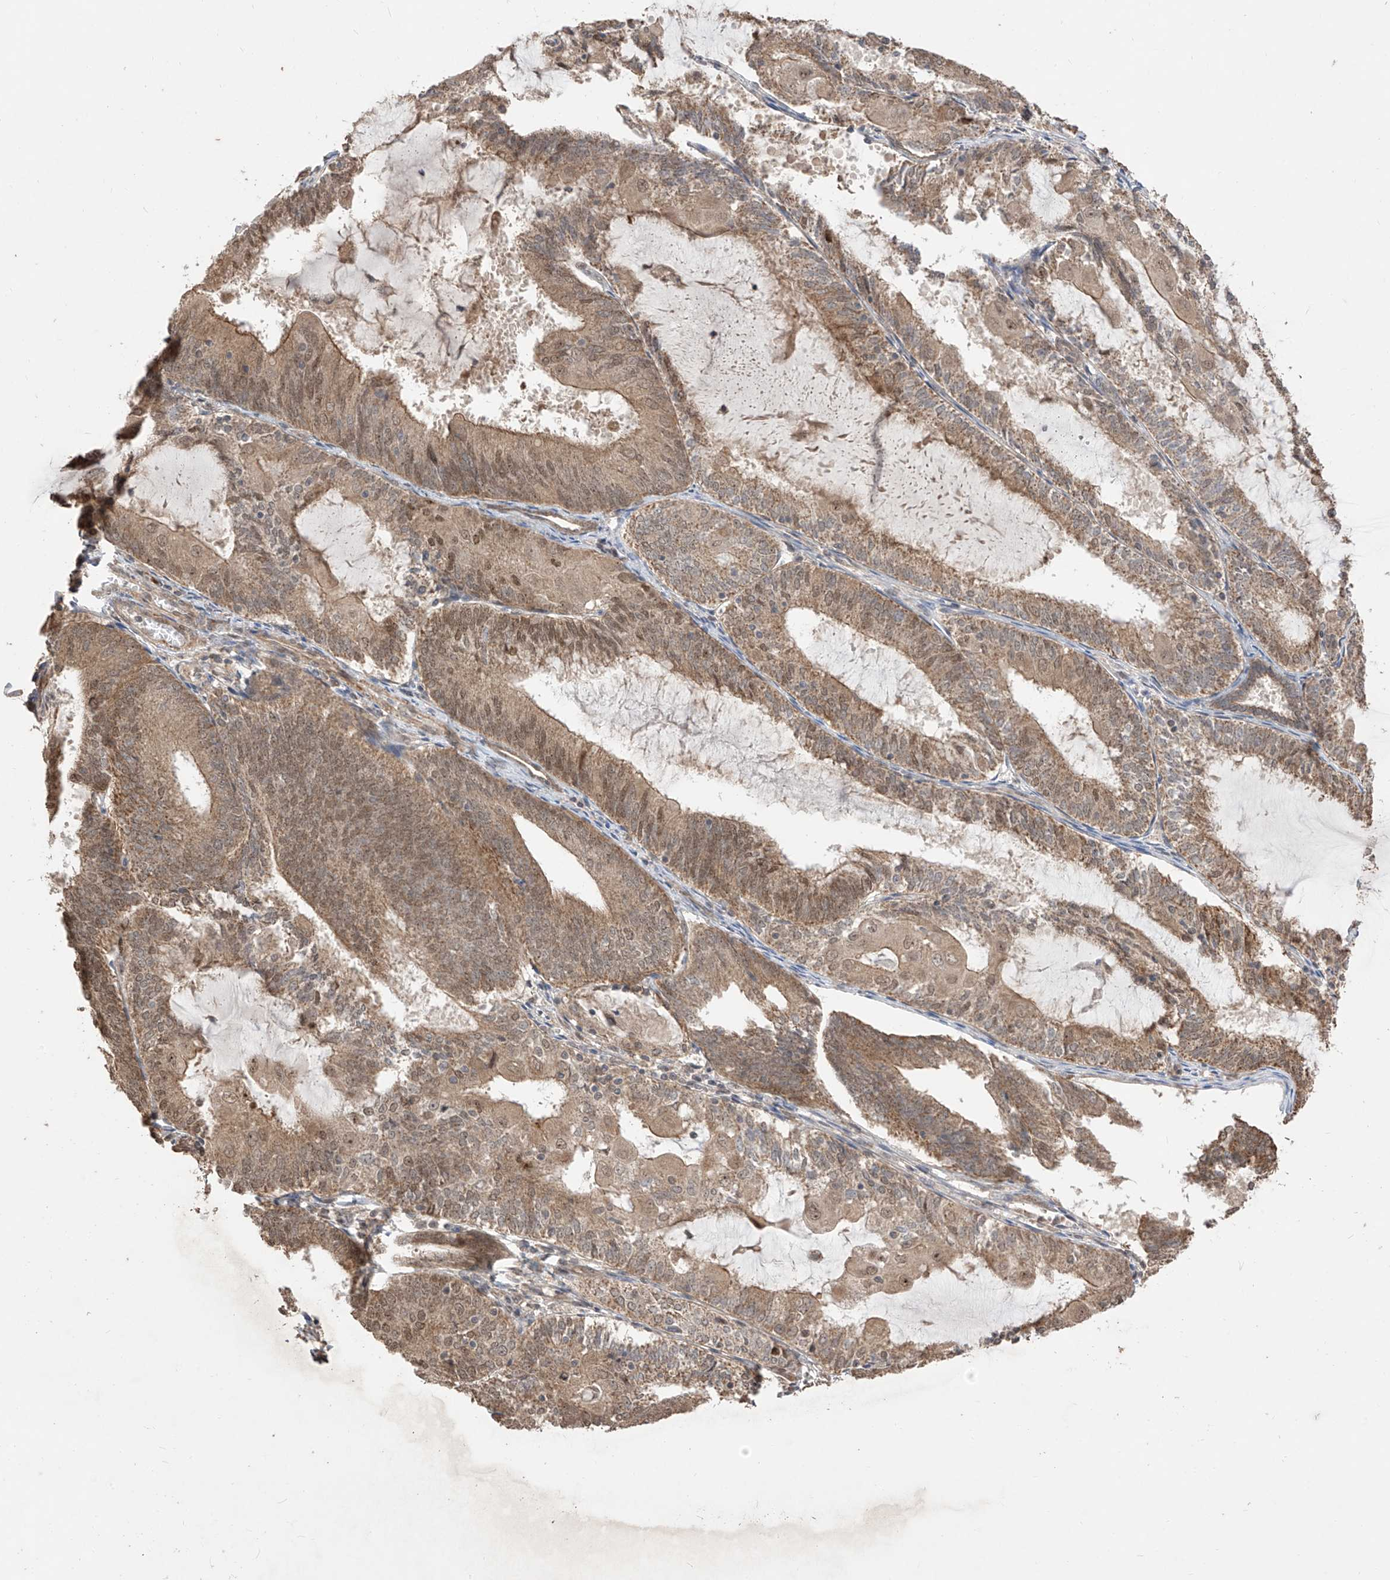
{"staining": {"intensity": "moderate", "quantity": ">75%", "location": "cytoplasmic/membranous,nuclear"}, "tissue": "endometrial cancer", "cell_type": "Tumor cells", "image_type": "cancer", "snomed": [{"axis": "morphology", "description": "Adenocarcinoma, NOS"}, {"axis": "topography", "description": "Endometrium"}], "caption": "Protein staining shows moderate cytoplasmic/membranous and nuclear positivity in about >75% of tumor cells in endometrial cancer. (IHC, brightfield microscopy, high magnification).", "gene": "LATS1", "patient": {"sex": "female", "age": 81}}